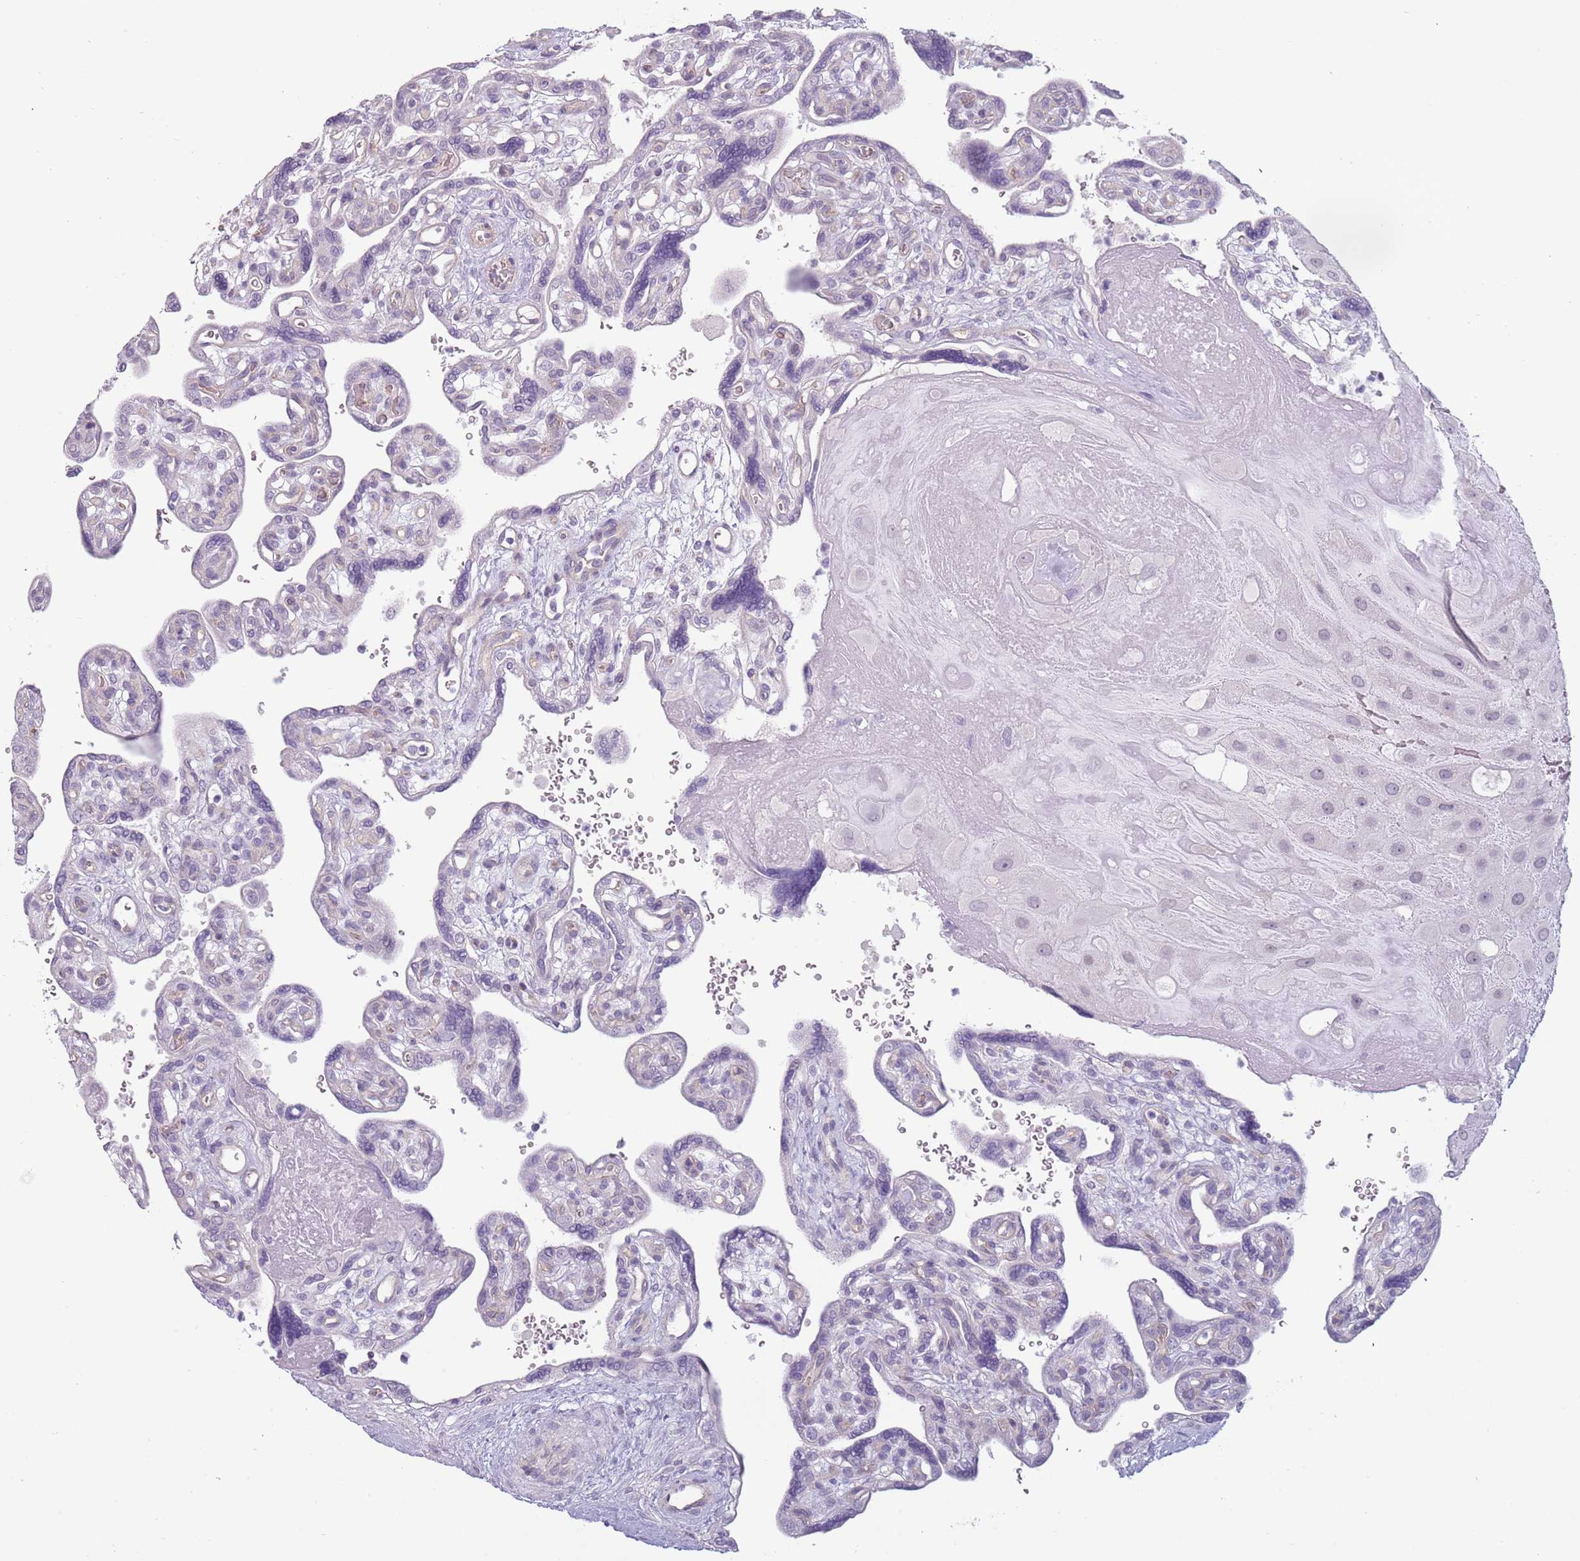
{"staining": {"intensity": "negative", "quantity": "none", "location": "none"}, "tissue": "placenta", "cell_type": "Decidual cells", "image_type": "normal", "snomed": [{"axis": "morphology", "description": "Normal tissue, NOS"}, {"axis": "topography", "description": "Placenta"}], "caption": "This is an IHC histopathology image of benign human placenta. There is no positivity in decidual cells.", "gene": "RFX2", "patient": {"sex": "female", "age": 39}}